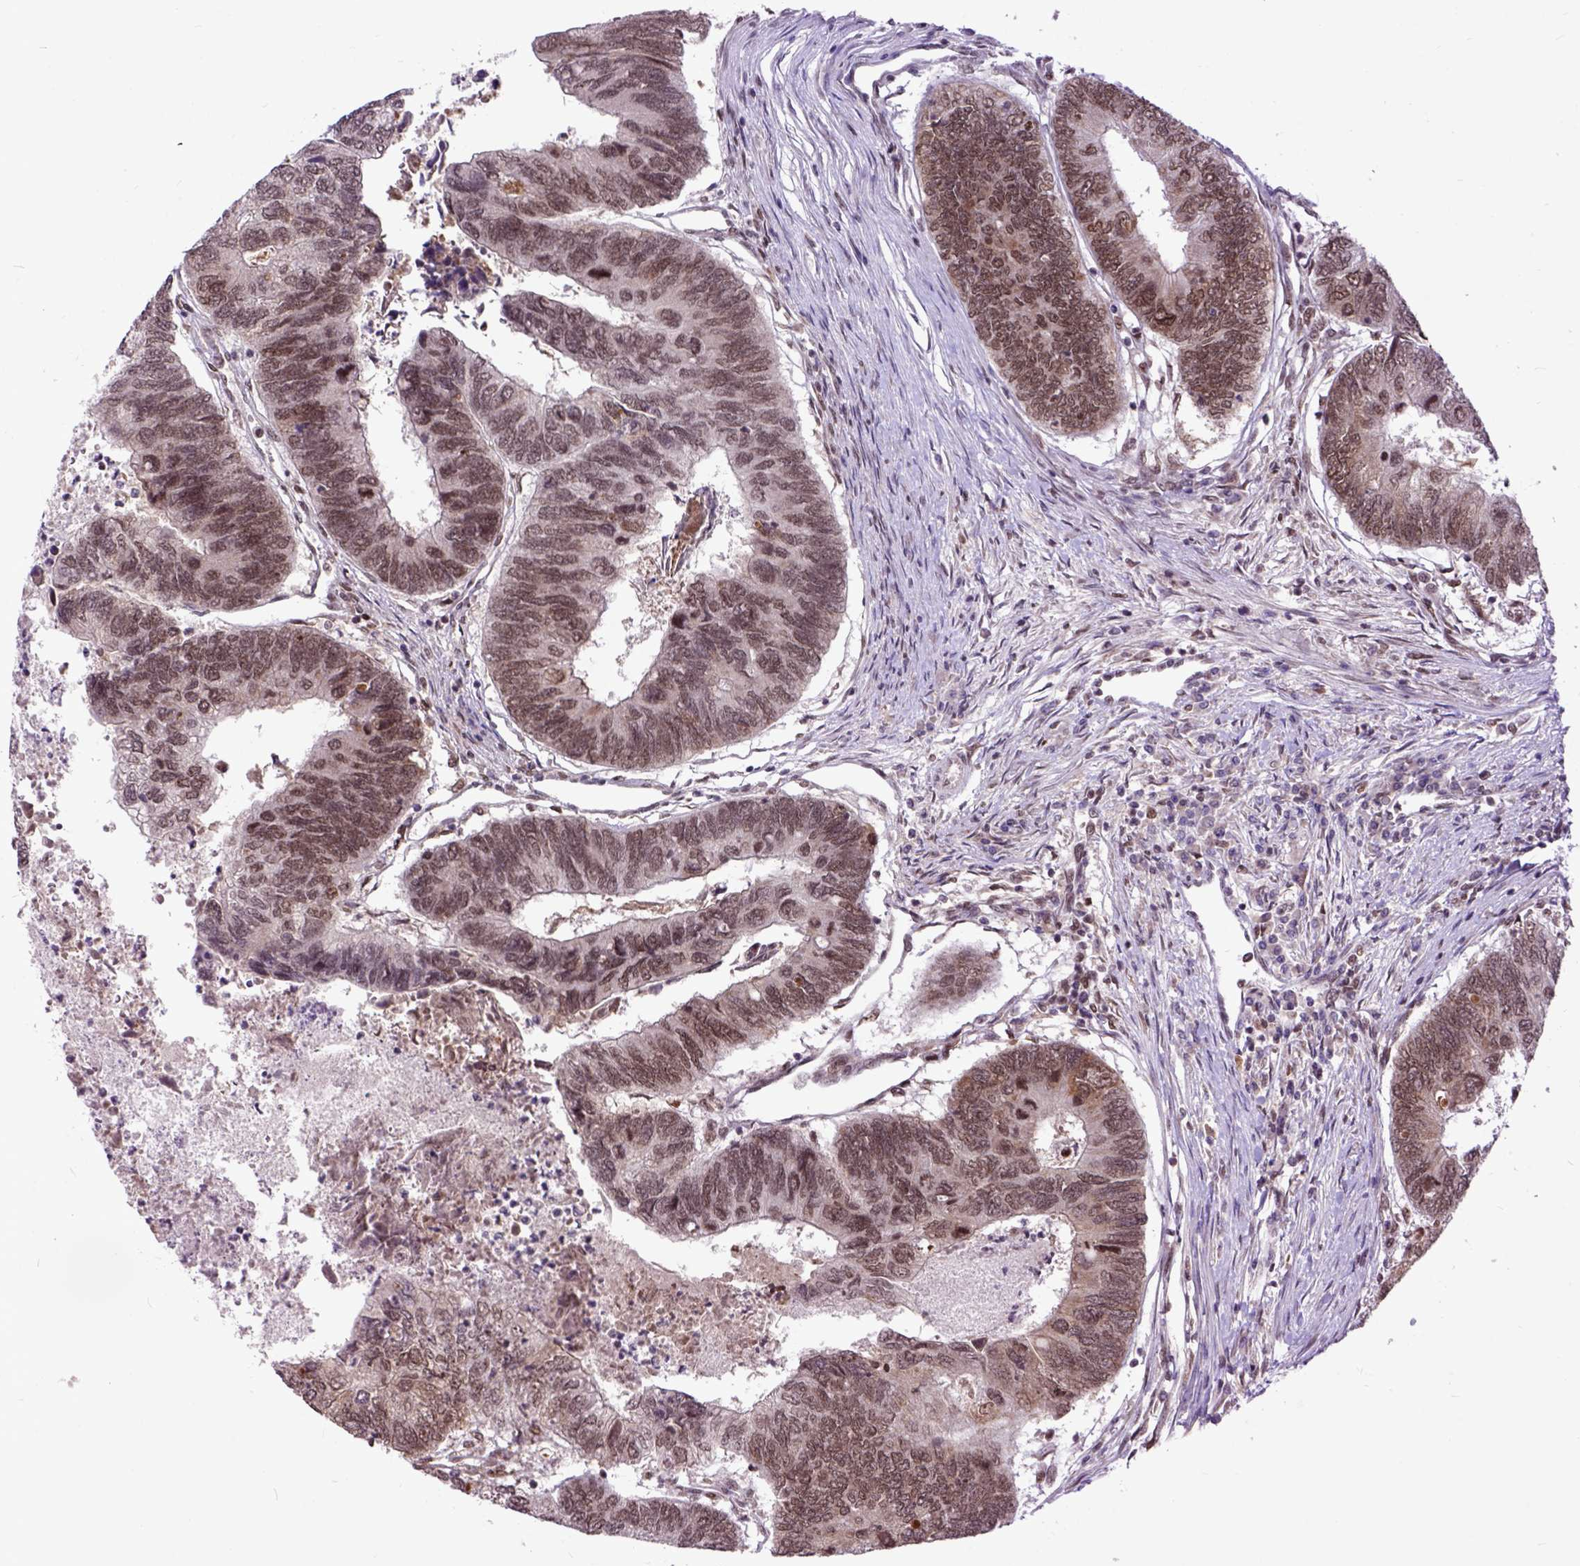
{"staining": {"intensity": "weak", "quantity": ">75%", "location": "nuclear"}, "tissue": "colorectal cancer", "cell_type": "Tumor cells", "image_type": "cancer", "snomed": [{"axis": "morphology", "description": "Adenocarcinoma, NOS"}, {"axis": "topography", "description": "Colon"}], "caption": "IHC image of neoplastic tissue: human colorectal adenocarcinoma stained using IHC shows low levels of weak protein expression localized specifically in the nuclear of tumor cells, appearing as a nuclear brown color.", "gene": "RCC2", "patient": {"sex": "female", "age": 67}}